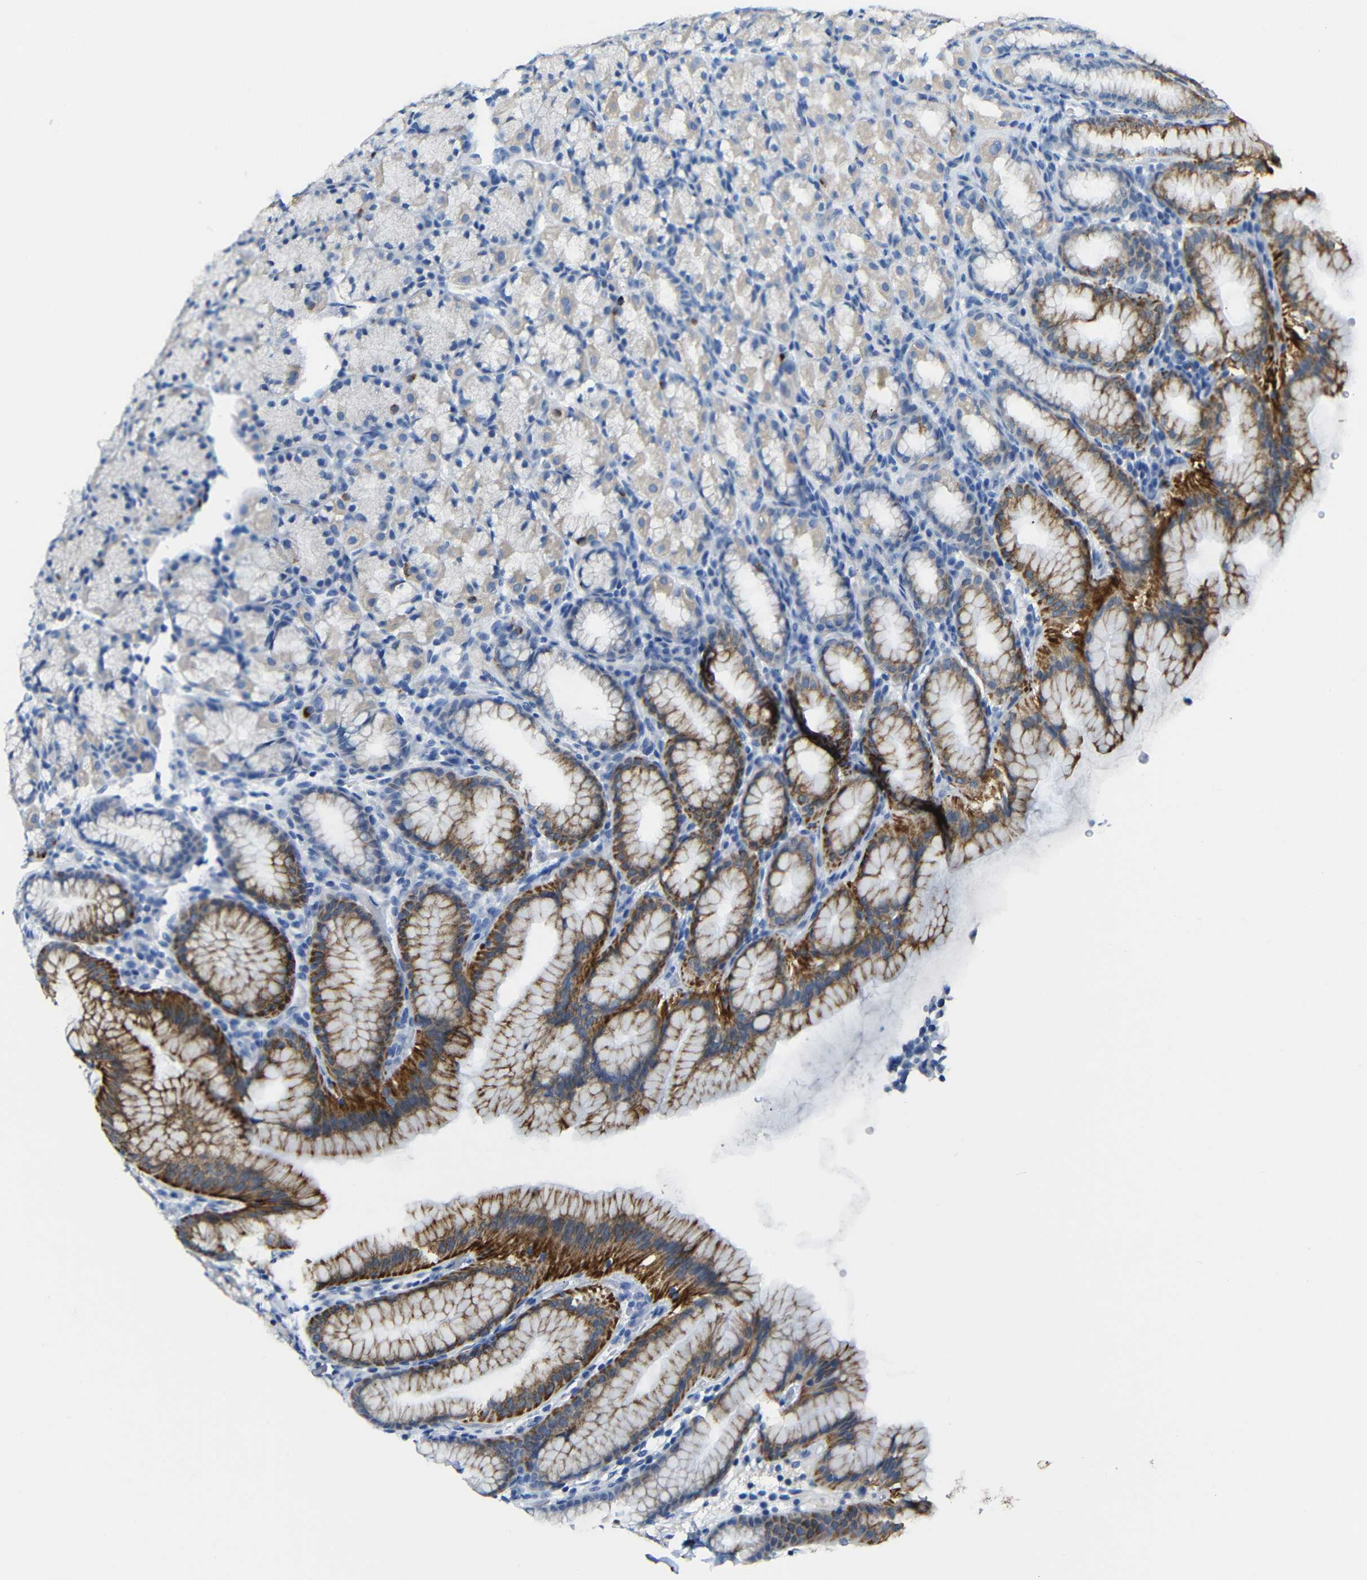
{"staining": {"intensity": "strong", "quantity": "25%-75%", "location": "cytoplasmic/membranous"}, "tissue": "stomach", "cell_type": "Glandular cells", "image_type": "normal", "snomed": [{"axis": "morphology", "description": "Normal tissue, NOS"}, {"axis": "topography", "description": "Stomach, upper"}], "caption": "High-magnification brightfield microscopy of benign stomach stained with DAB (3,3'-diaminobenzidine) (brown) and counterstained with hematoxylin (blue). glandular cells exhibit strong cytoplasmic/membranous expression is appreciated in approximately25%-75% of cells.", "gene": "C15orf48", "patient": {"sex": "male", "age": 68}}